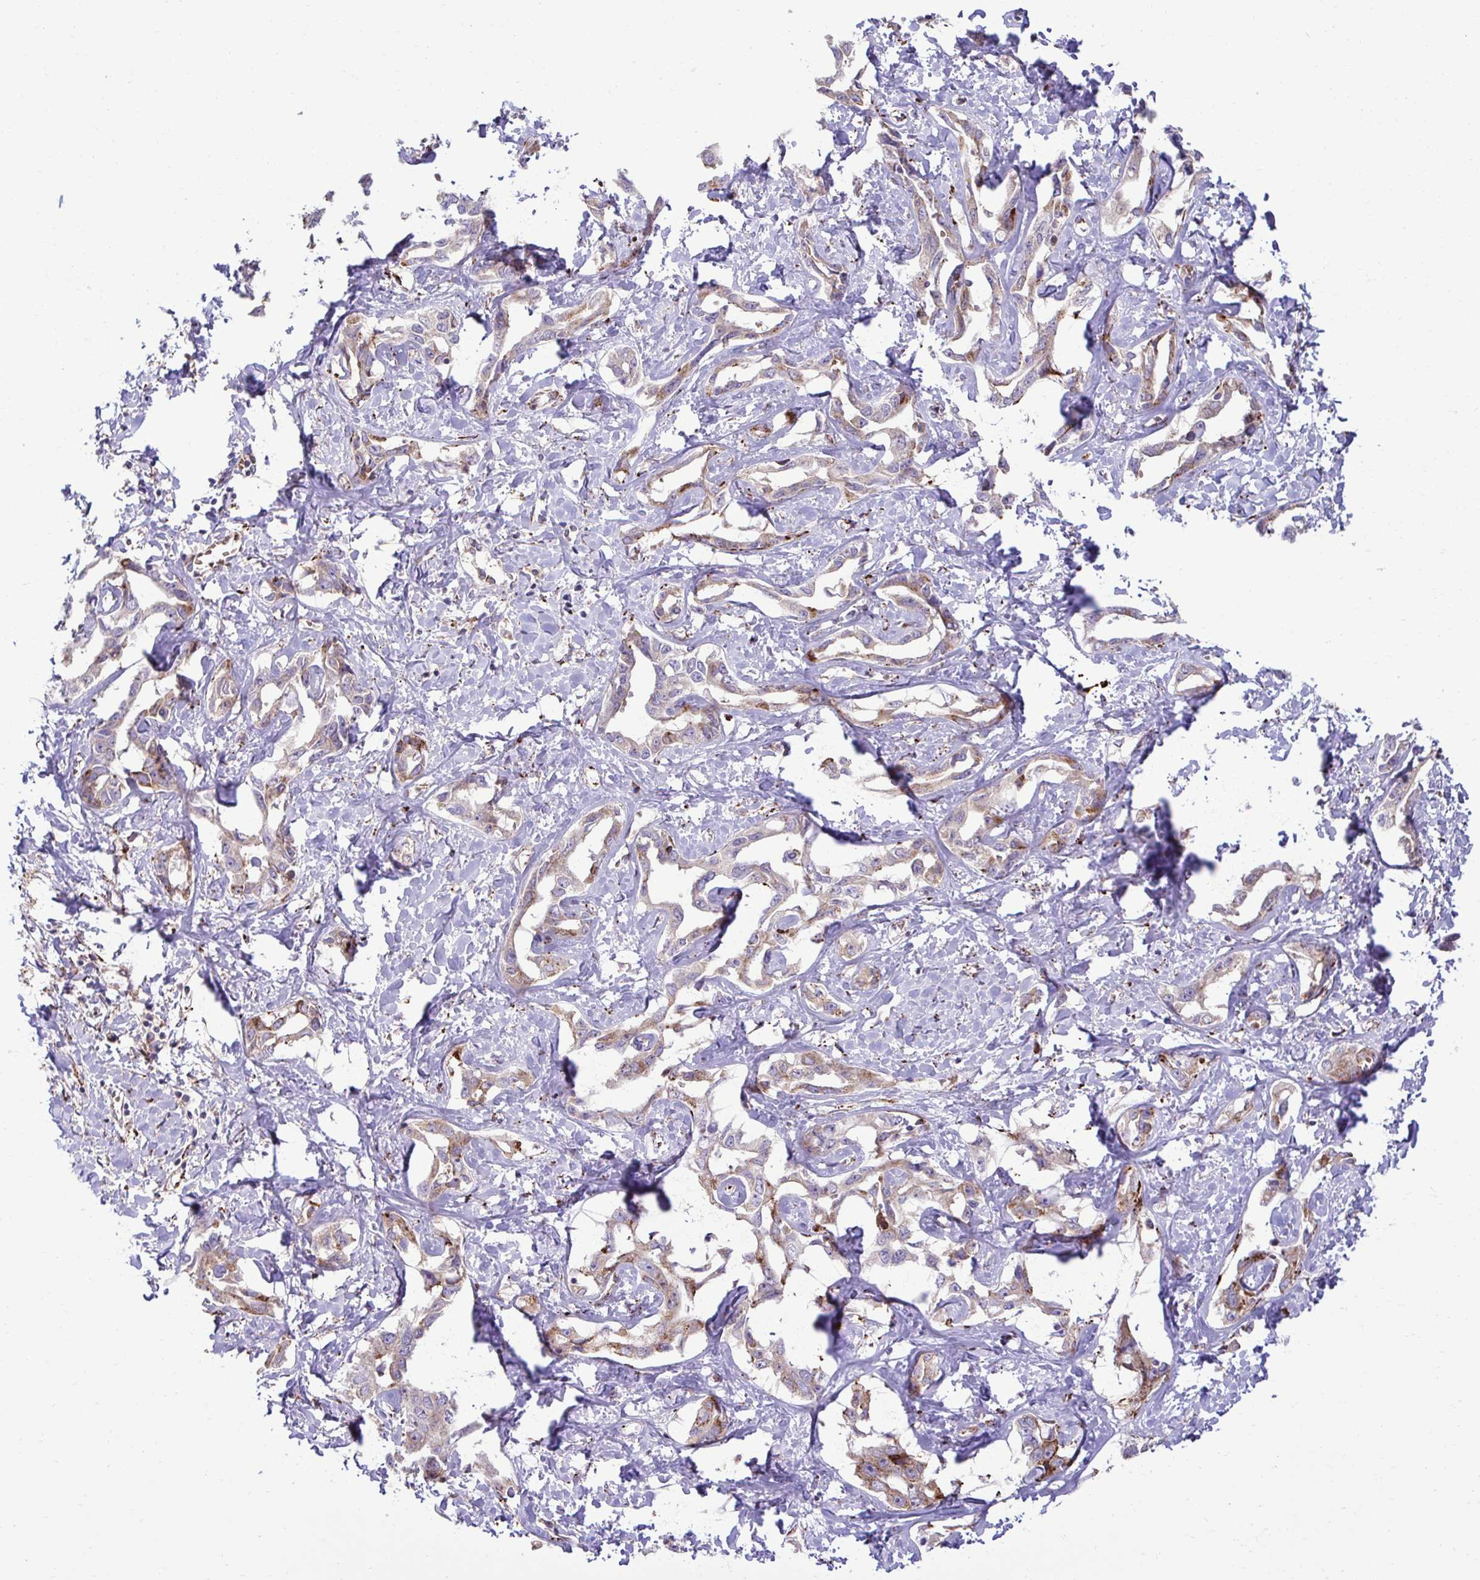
{"staining": {"intensity": "weak", "quantity": ">75%", "location": "cytoplasmic/membranous"}, "tissue": "liver cancer", "cell_type": "Tumor cells", "image_type": "cancer", "snomed": [{"axis": "morphology", "description": "Cholangiocarcinoma"}, {"axis": "topography", "description": "Liver"}], "caption": "Protein expression analysis of human liver cancer (cholangiocarcinoma) reveals weak cytoplasmic/membranous expression in about >75% of tumor cells. (brown staining indicates protein expression, while blue staining denotes nuclei).", "gene": "LIMS1", "patient": {"sex": "male", "age": 59}}